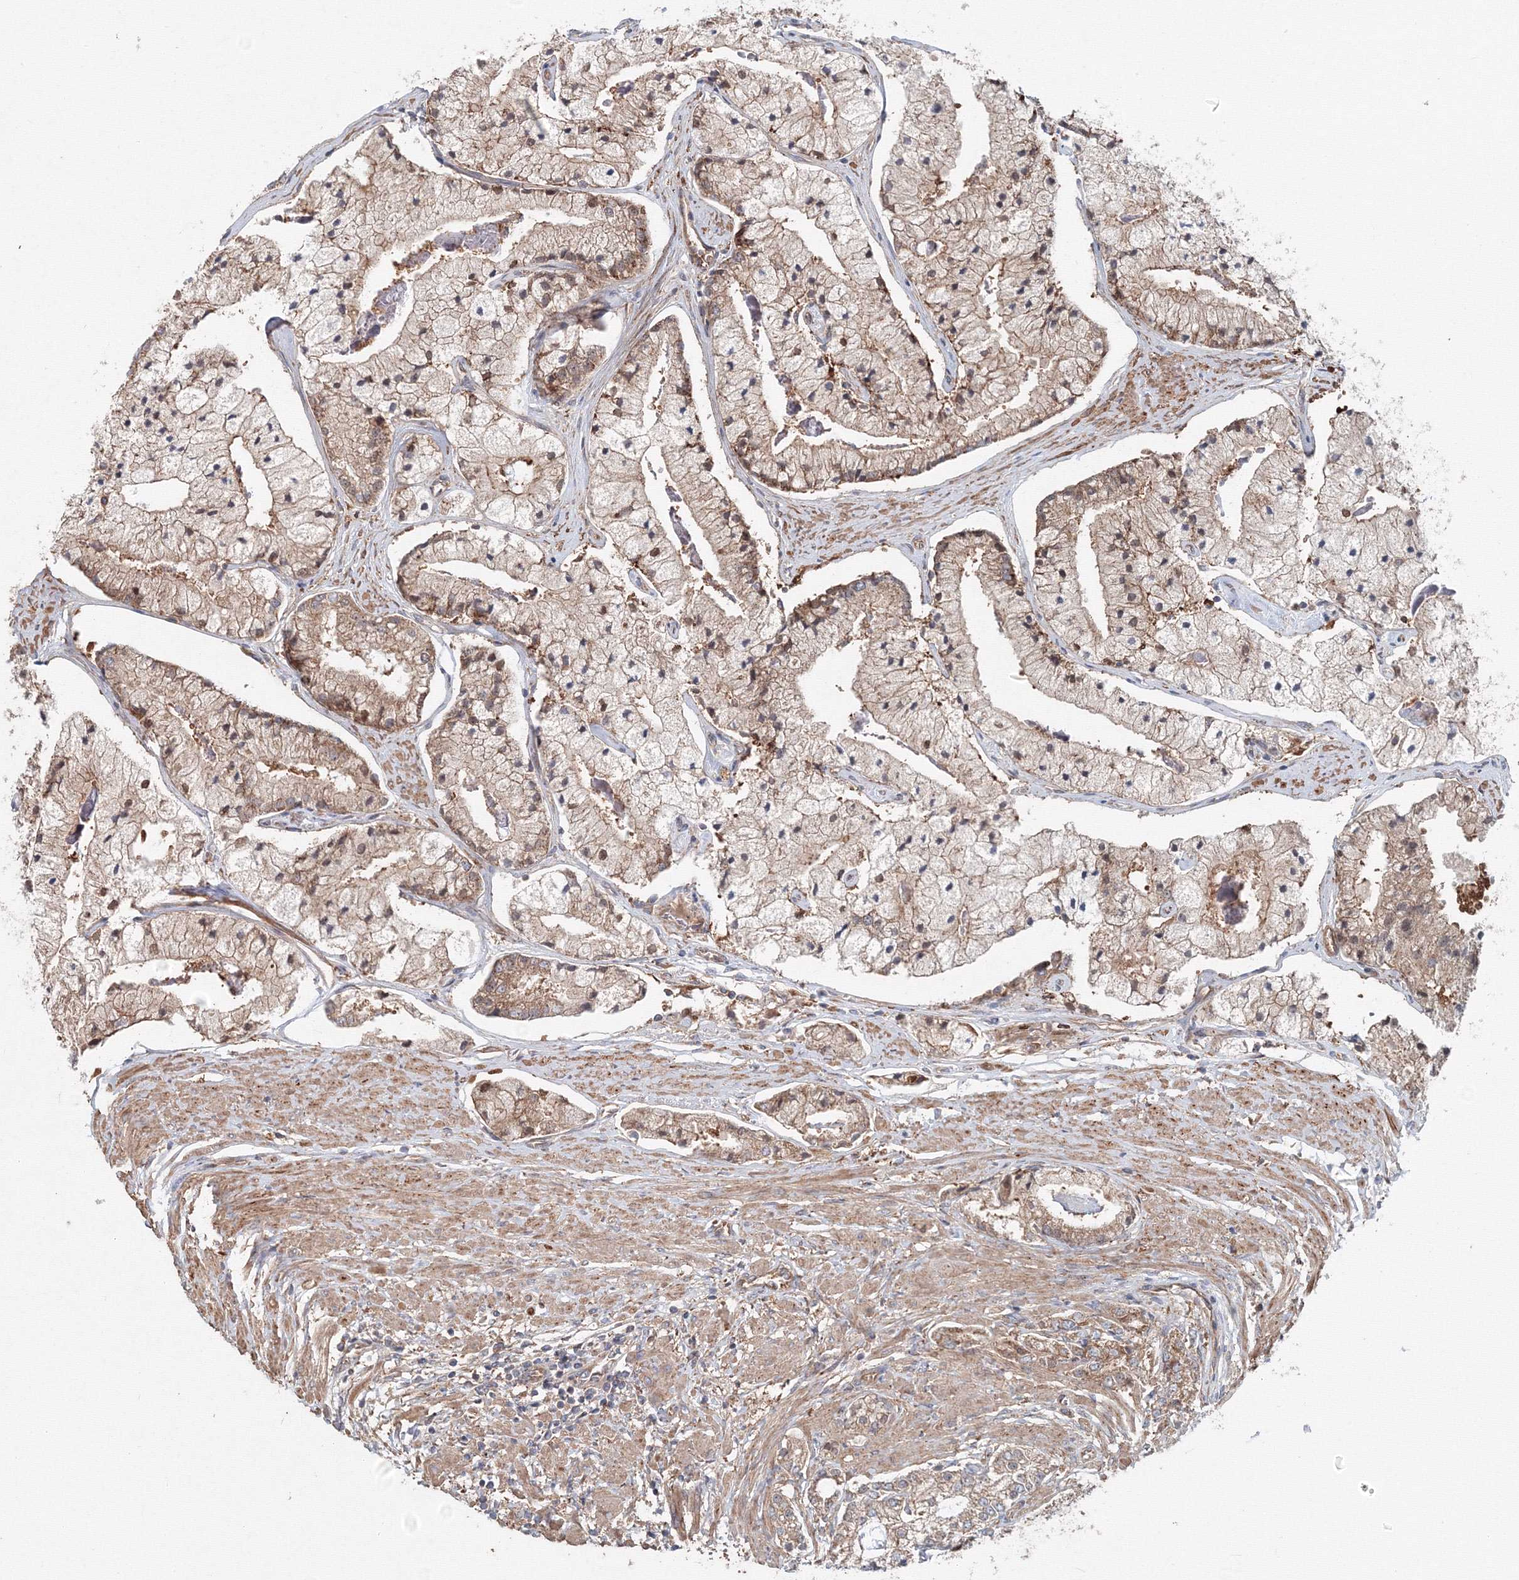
{"staining": {"intensity": "moderate", "quantity": ">75%", "location": "cytoplasmic/membranous"}, "tissue": "prostate cancer", "cell_type": "Tumor cells", "image_type": "cancer", "snomed": [{"axis": "morphology", "description": "Adenocarcinoma, High grade"}, {"axis": "topography", "description": "Prostate"}], "caption": "An image of prostate high-grade adenocarcinoma stained for a protein shows moderate cytoplasmic/membranous brown staining in tumor cells.", "gene": "EXOC1", "patient": {"sex": "male", "age": 50}}